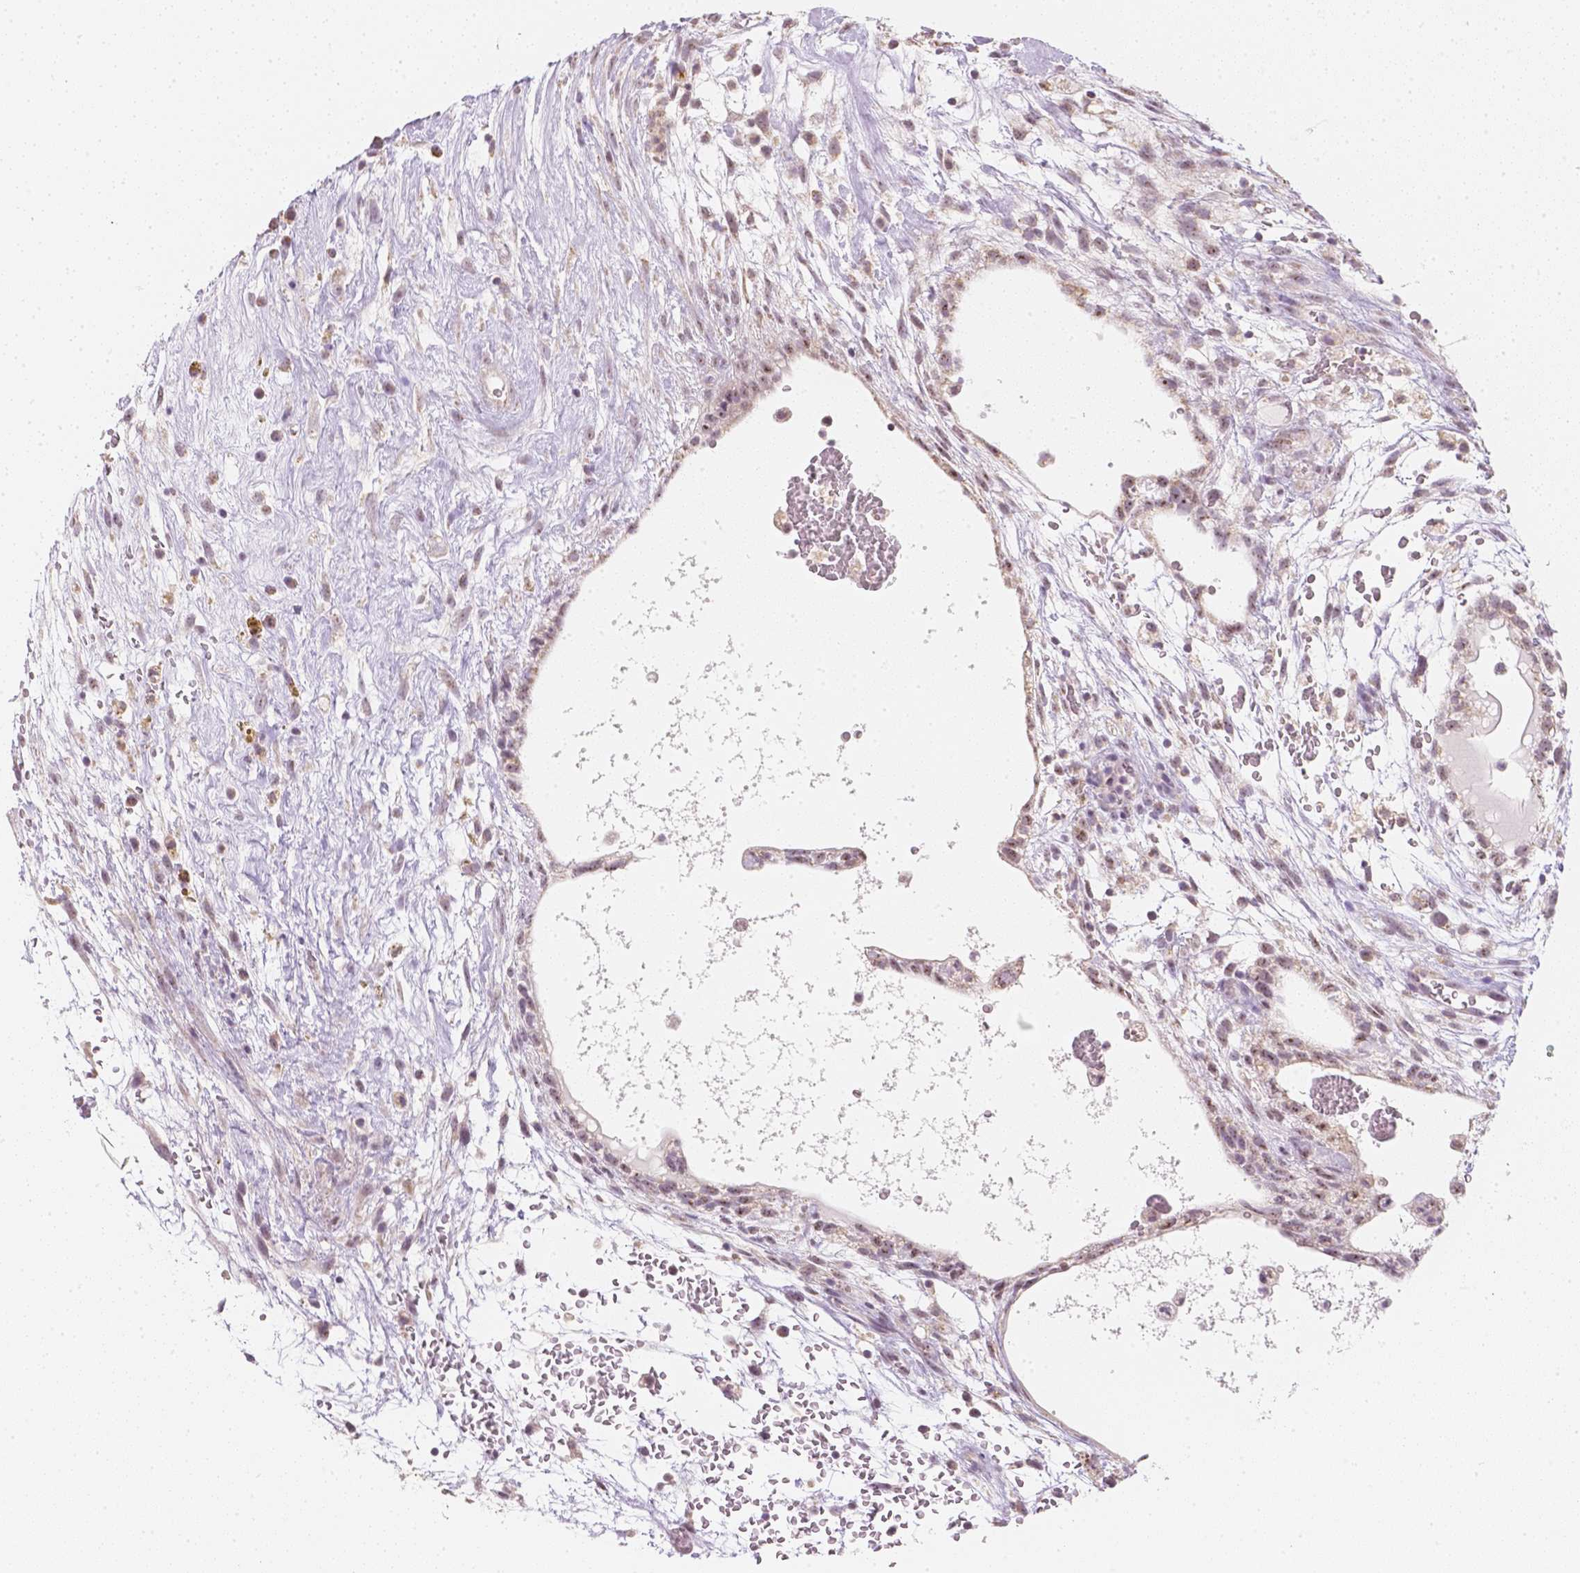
{"staining": {"intensity": "moderate", "quantity": ">75%", "location": "nuclear"}, "tissue": "testis cancer", "cell_type": "Tumor cells", "image_type": "cancer", "snomed": [{"axis": "morphology", "description": "Normal tissue, NOS"}, {"axis": "morphology", "description": "Carcinoma, Embryonal, NOS"}, {"axis": "topography", "description": "Testis"}], "caption": "Immunohistochemistry (IHC) micrograph of testis cancer (embryonal carcinoma) stained for a protein (brown), which reveals medium levels of moderate nuclear positivity in about >75% of tumor cells.", "gene": "NVL", "patient": {"sex": "male", "age": 32}}